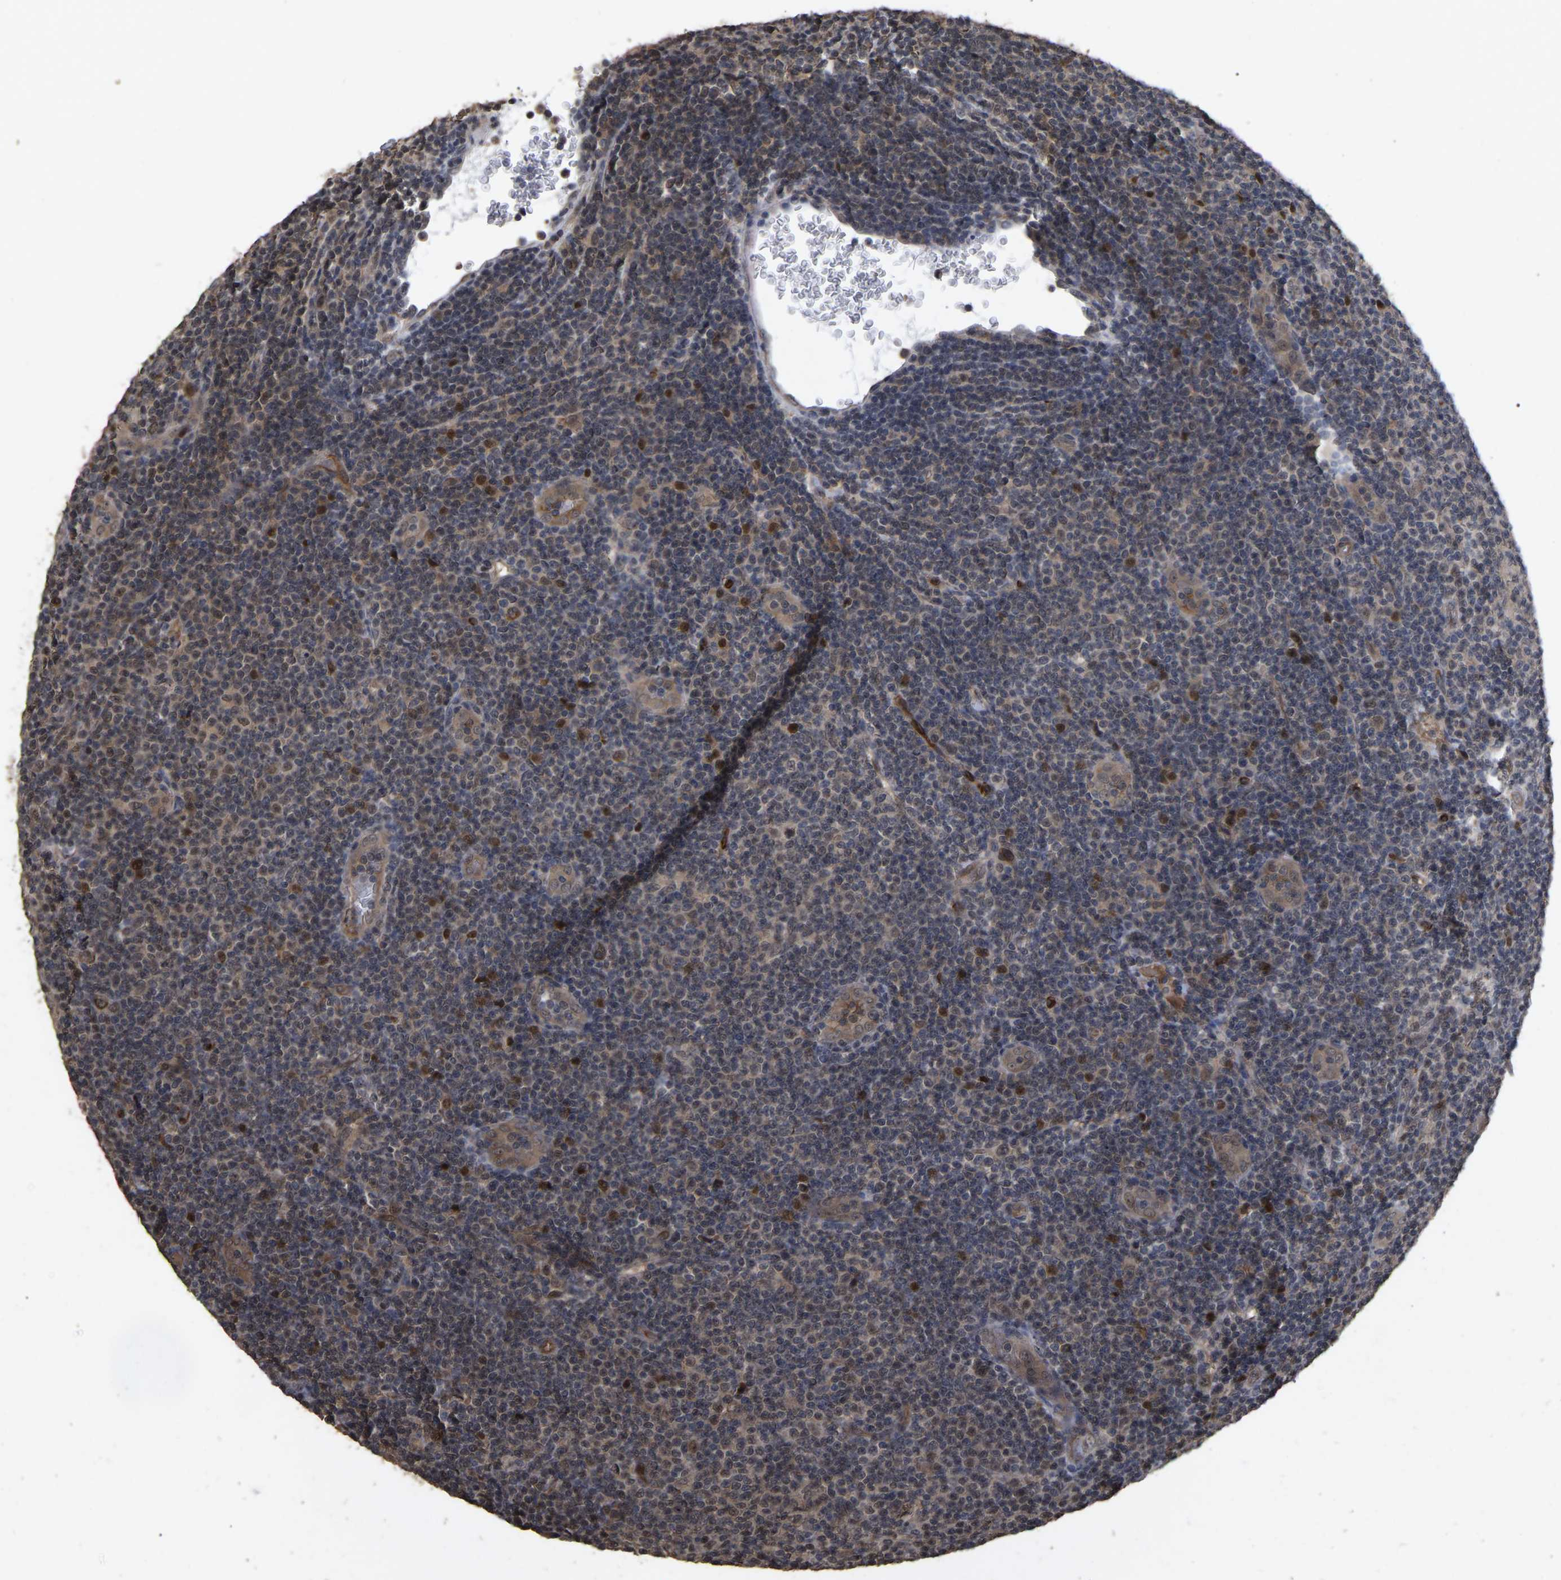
{"staining": {"intensity": "weak", "quantity": ">75%", "location": "cytoplasmic/membranous,nuclear"}, "tissue": "lymphoma", "cell_type": "Tumor cells", "image_type": "cancer", "snomed": [{"axis": "morphology", "description": "Malignant lymphoma, non-Hodgkin's type, Low grade"}, {"axis": "topography", "description": "Lymph node"}], "caption": "Immunohistochemical staining of human low-grade malignant lymphoma, non-Hodgkin's type reveals weak cytoplasmic/membranous and nuclear protein staining in approximately >75% of tumor cells. The staining is performed using DAB (3,3'-diaminobenzidine) brown chromogen to label protein expression. The nuclei are counter-stained blue using hematoxylin.", "gene": "FAM161B", "patient": {"sex": "male", "age": 83}}